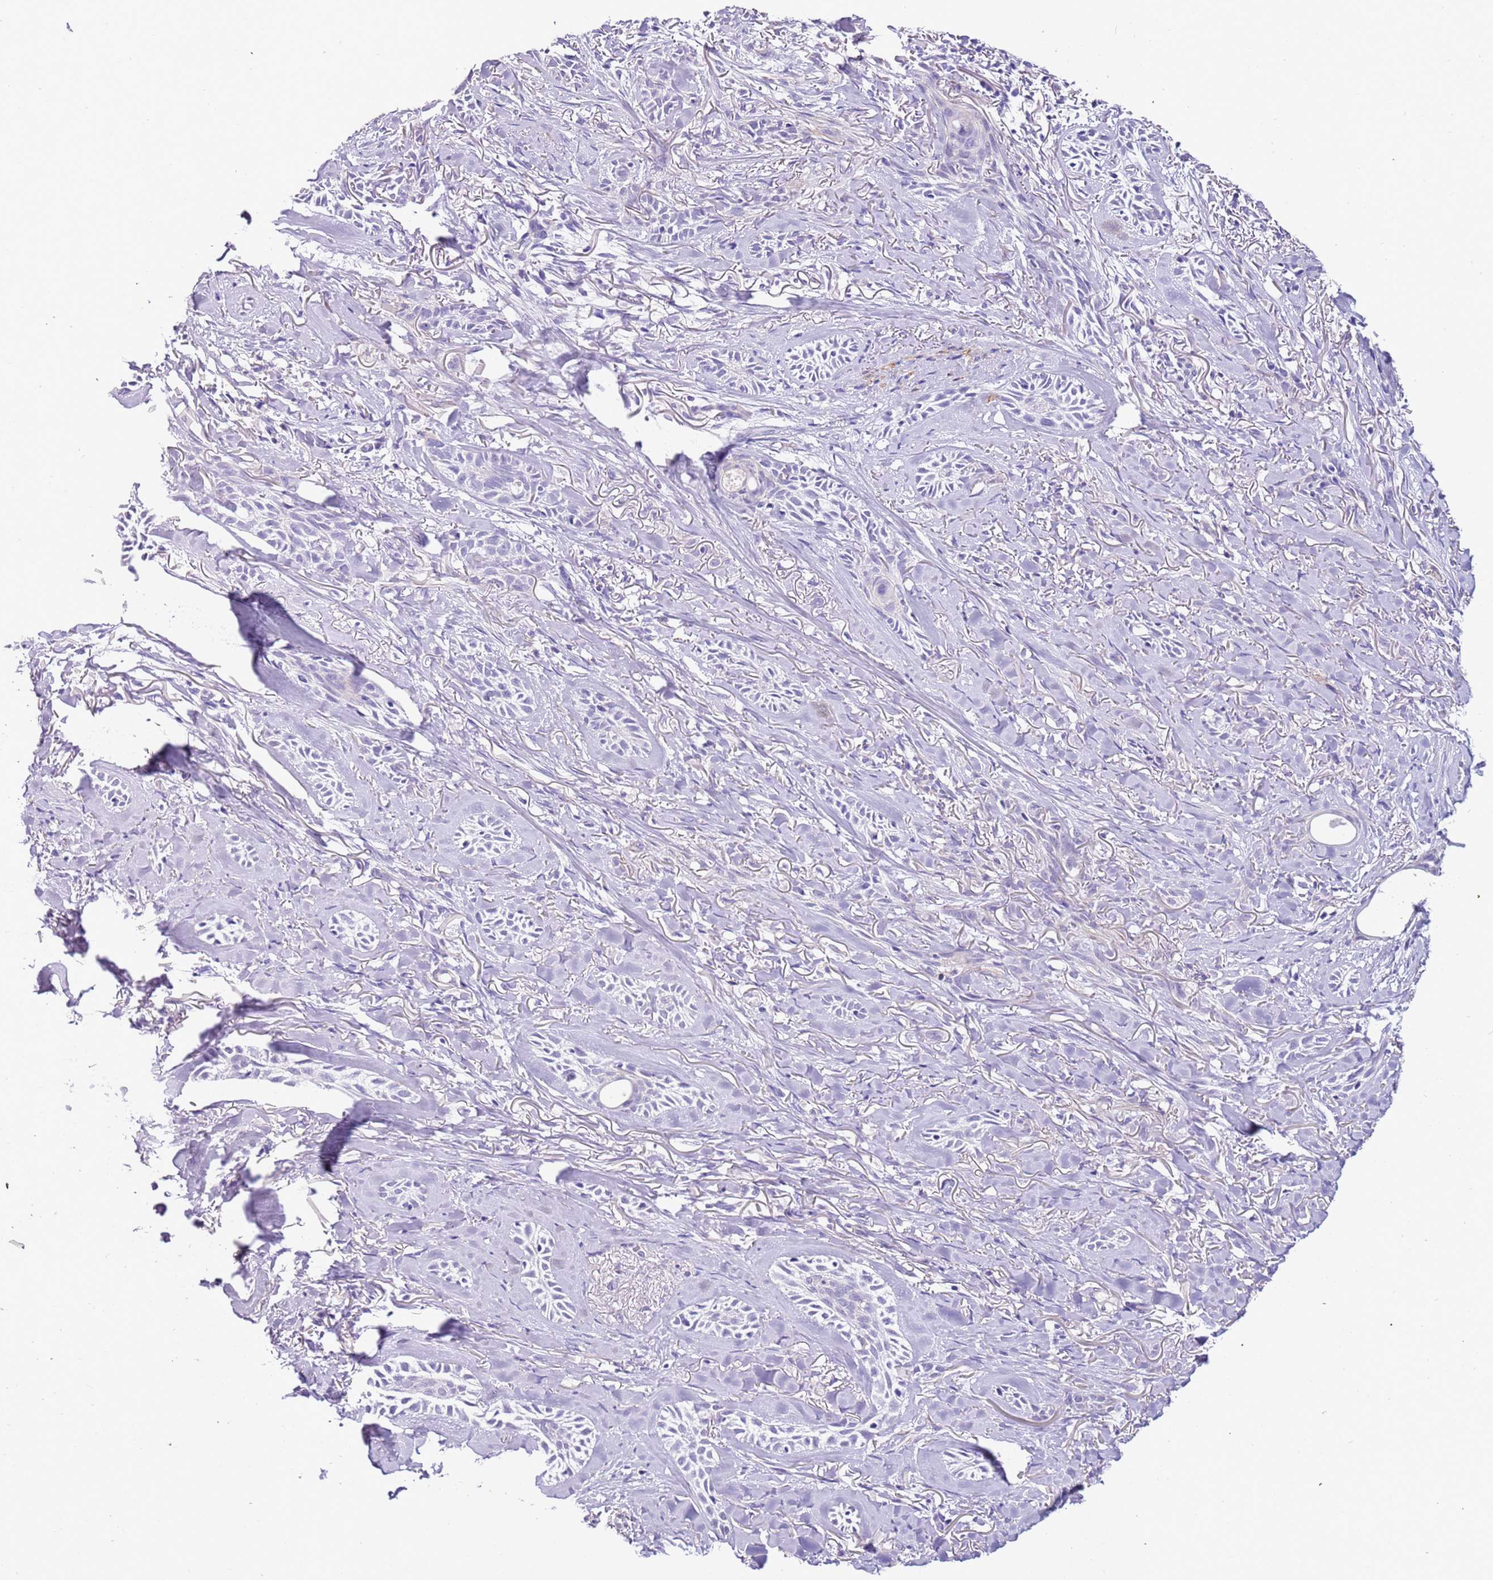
{"staining": {"intensity": "negative", "quantity": "none", "location": "none"}, "tissue": "skin cancer", "cell_type": "Tumor cells", "image_type": "cancer", "snomed": [{"axis": "morphology", "description": "Basal cell carcinoma"}, {"axis": "topography", "description": "Skin"}], "caption": "A photomicrograph of skin basal cell carcinoma stained for a protein displays no brown staining in tumor cells. Nuclei are stained in blue.", "gene": "PCGF2", "patient": {"sex": "female", "age": 59}}